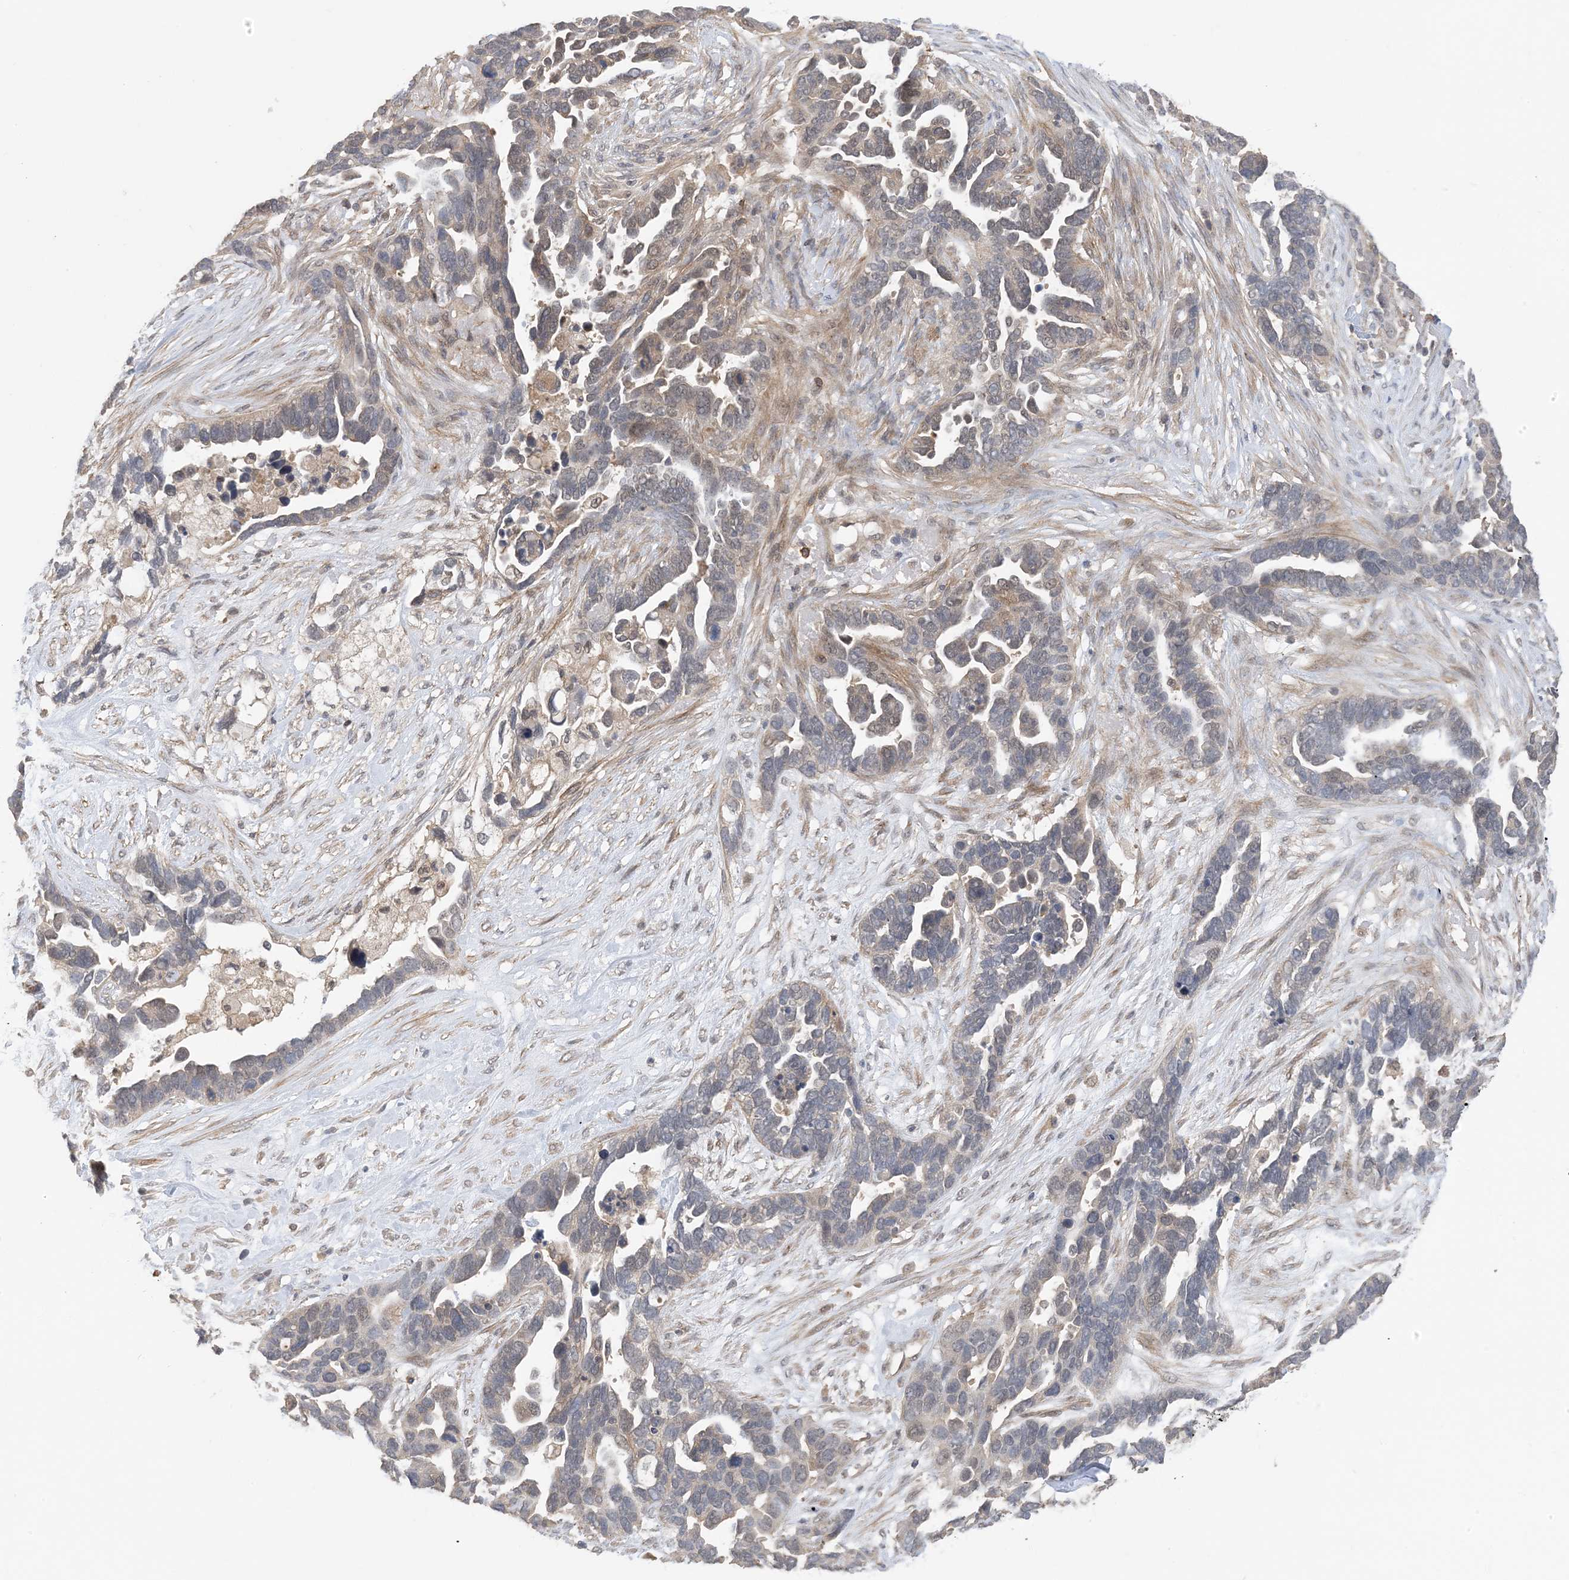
{"staining": {"intensity": "weak", "quantity": "<25%", "location": "cytoplasmic/membranous"}, "tissue": "ovarian cancer", "cell_type": "Tumor cells", "image_type": "cancer", "snomed": [{"axis": "morphology", "description": "Cystadenocarcinoma, serous, NOS"}, {"axis": "topography", "description": "Ovary"}], "caption": "DAB (3,3'-diaminobenzidine) immunohistochemical staining of human ovarian cancer reveals no significant positivity in tumor cells. (DAB immunohistochemistry (IHC) visualized using brightfield microscopy, high magnification).", "gene": "WDR26", "patient": {"sex": "female", "age": 54}}